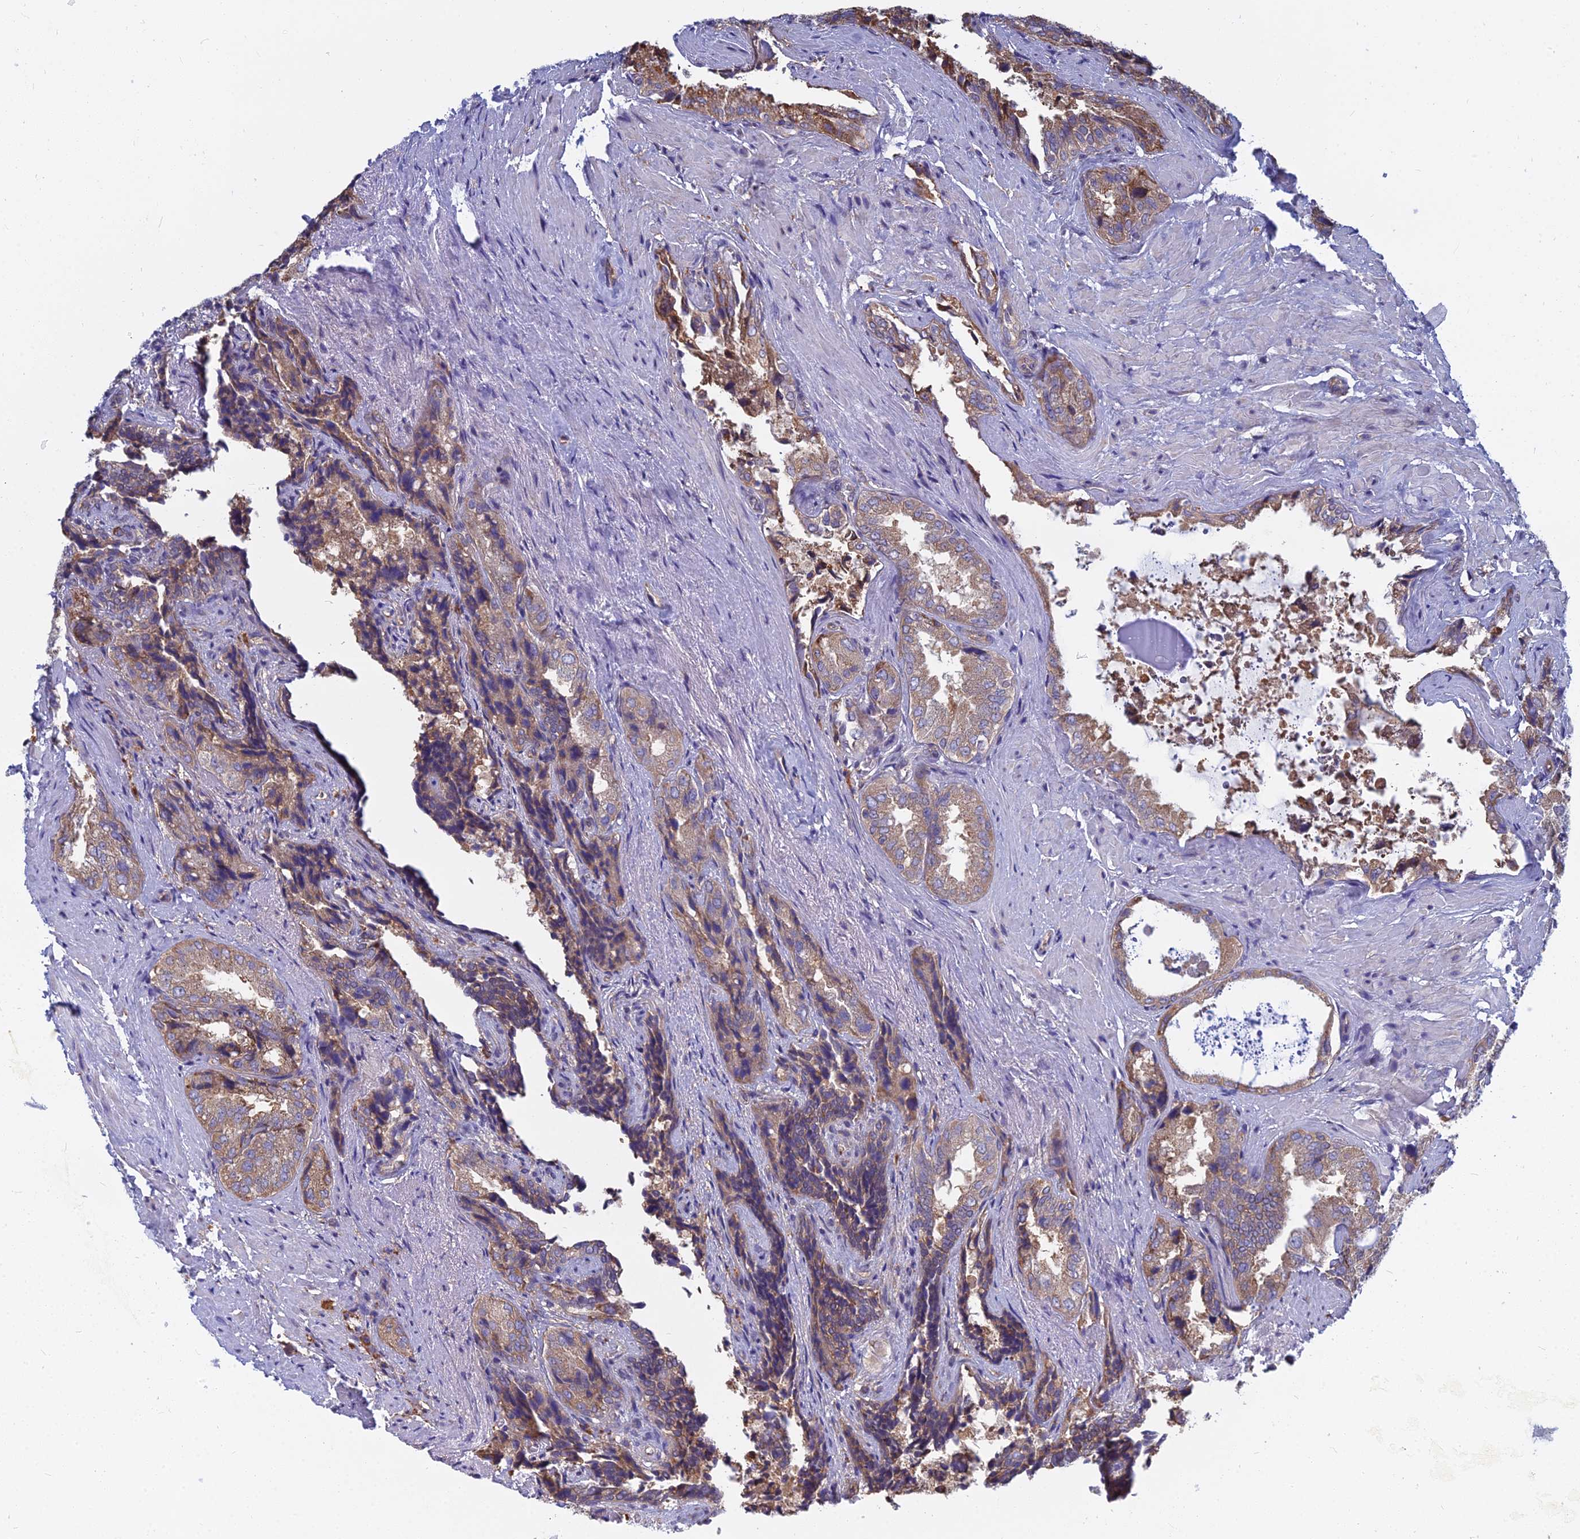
{"staining": {"intensity": "moderate", "quantity": ">75%", "location": "cytoplasmic/membranous"}, "tissue": "seminal vesicle", "cell_type": "Glandular cells", "image_type": "normal", "snomed": [{"axis": "morphology", "description": "Normal tissue, NOS"}, {"axis": "topography", "description": "Seminal veicle"}, {"axis": "topography", "description": "Peripheral nerve tissue"}], "caption": "A histopathology image of human seminal vesicle stained for a protein exhibits moderate cytoplasmic/membranous brown staining in glandular cells. Using DAB (brown) and hematoxylin (blue) stains, captured at high magnification using brightfield microscopy.", "gene": "KIAA1143", "patient": {"sex": "male", "age": 63}}